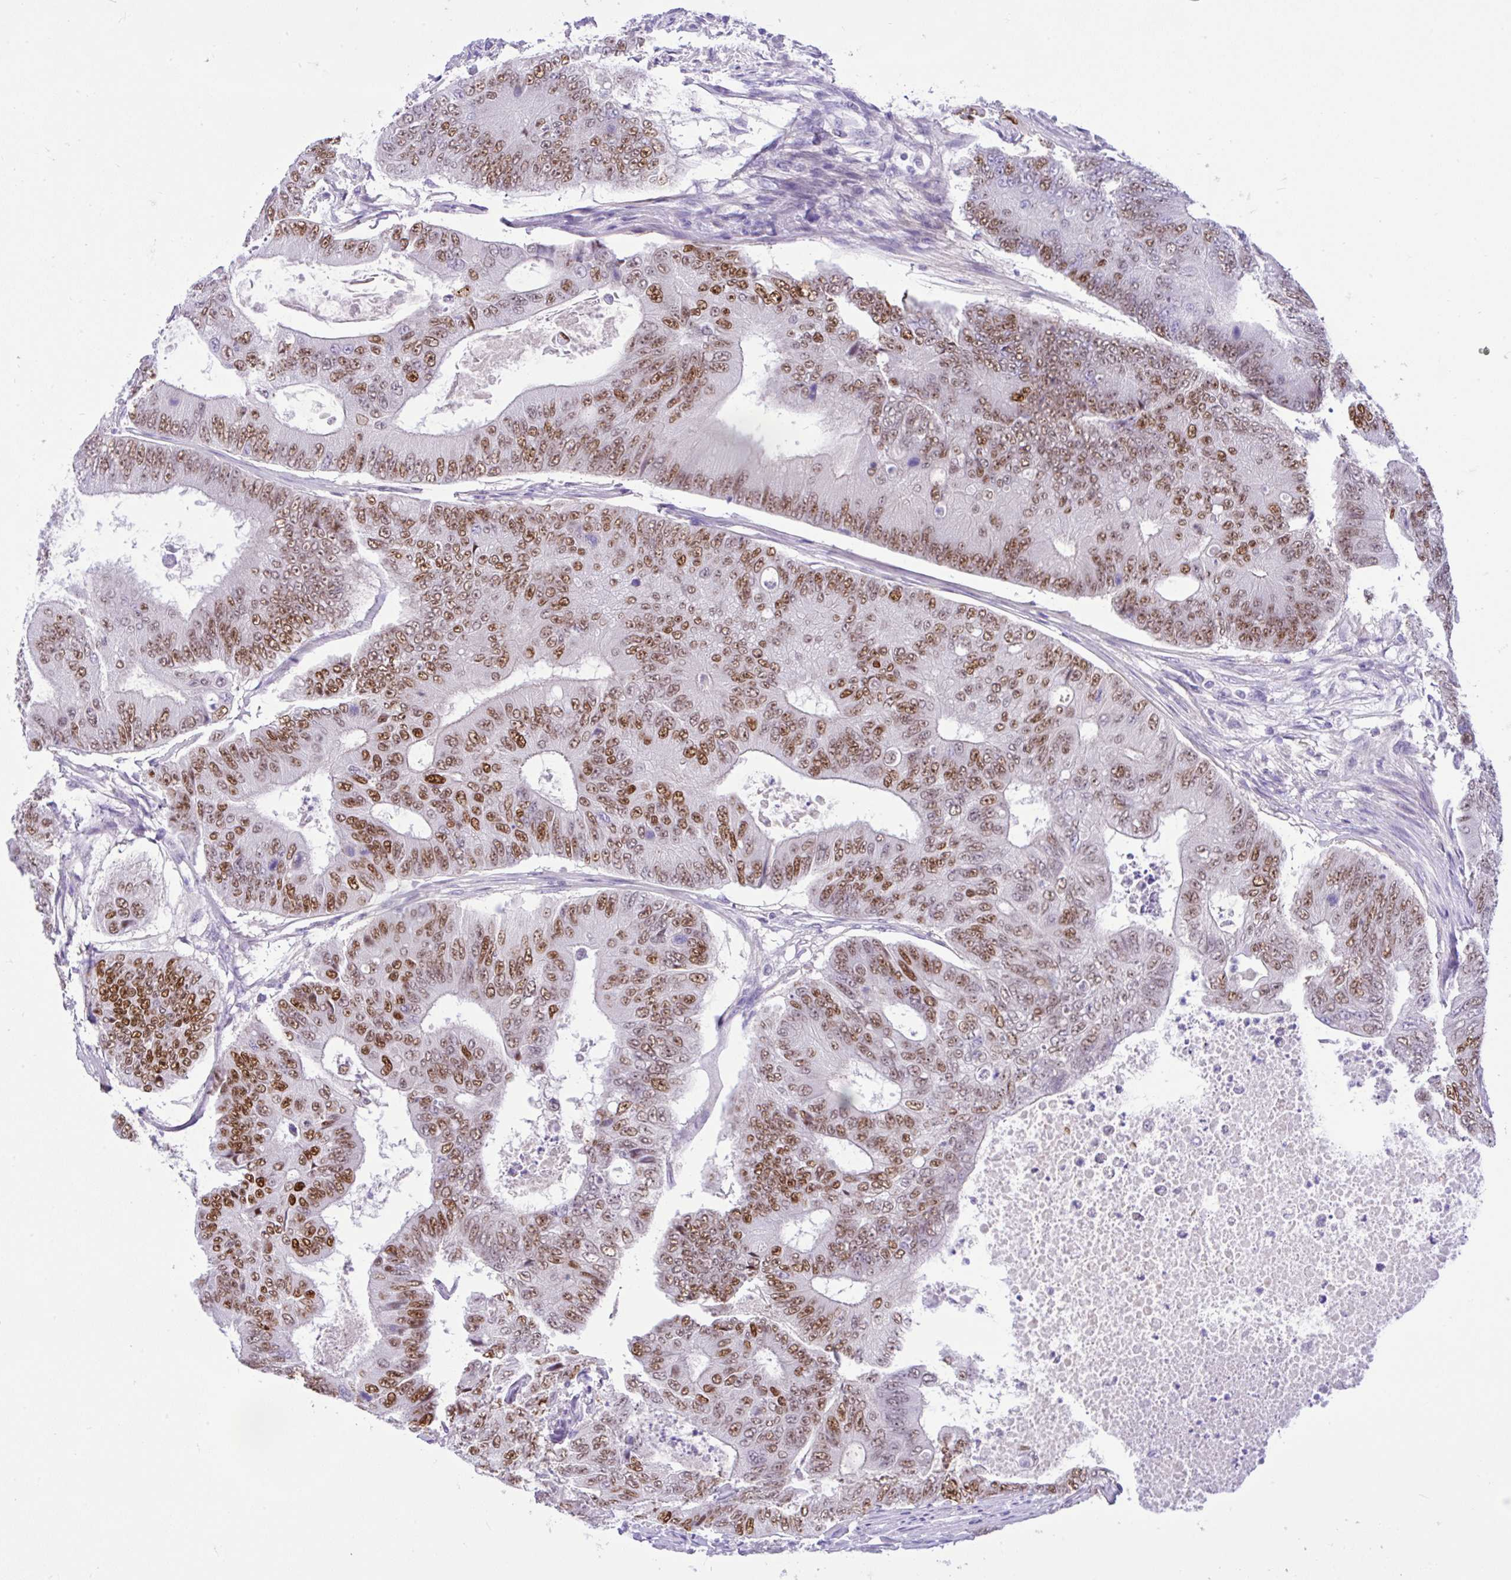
{"staining": {"intensity": "moderate", "quantity": ">75%", "location": "nuclear"}, "tissue": "colorectal cancer", "cell_type": "Tumor cells", "image_type": "cancer", "snomed": [{"axis": "morphology", "description": "Adenocarcinoma, NOS"}, {"axis": "topography", "description": "Colon"}], "caption": "Human colorectal cancer stained with a protein marker reveals moderate staining in tumor cells.", "gene": "ANO4", "patient": {"sex": "female", "age": 48}}